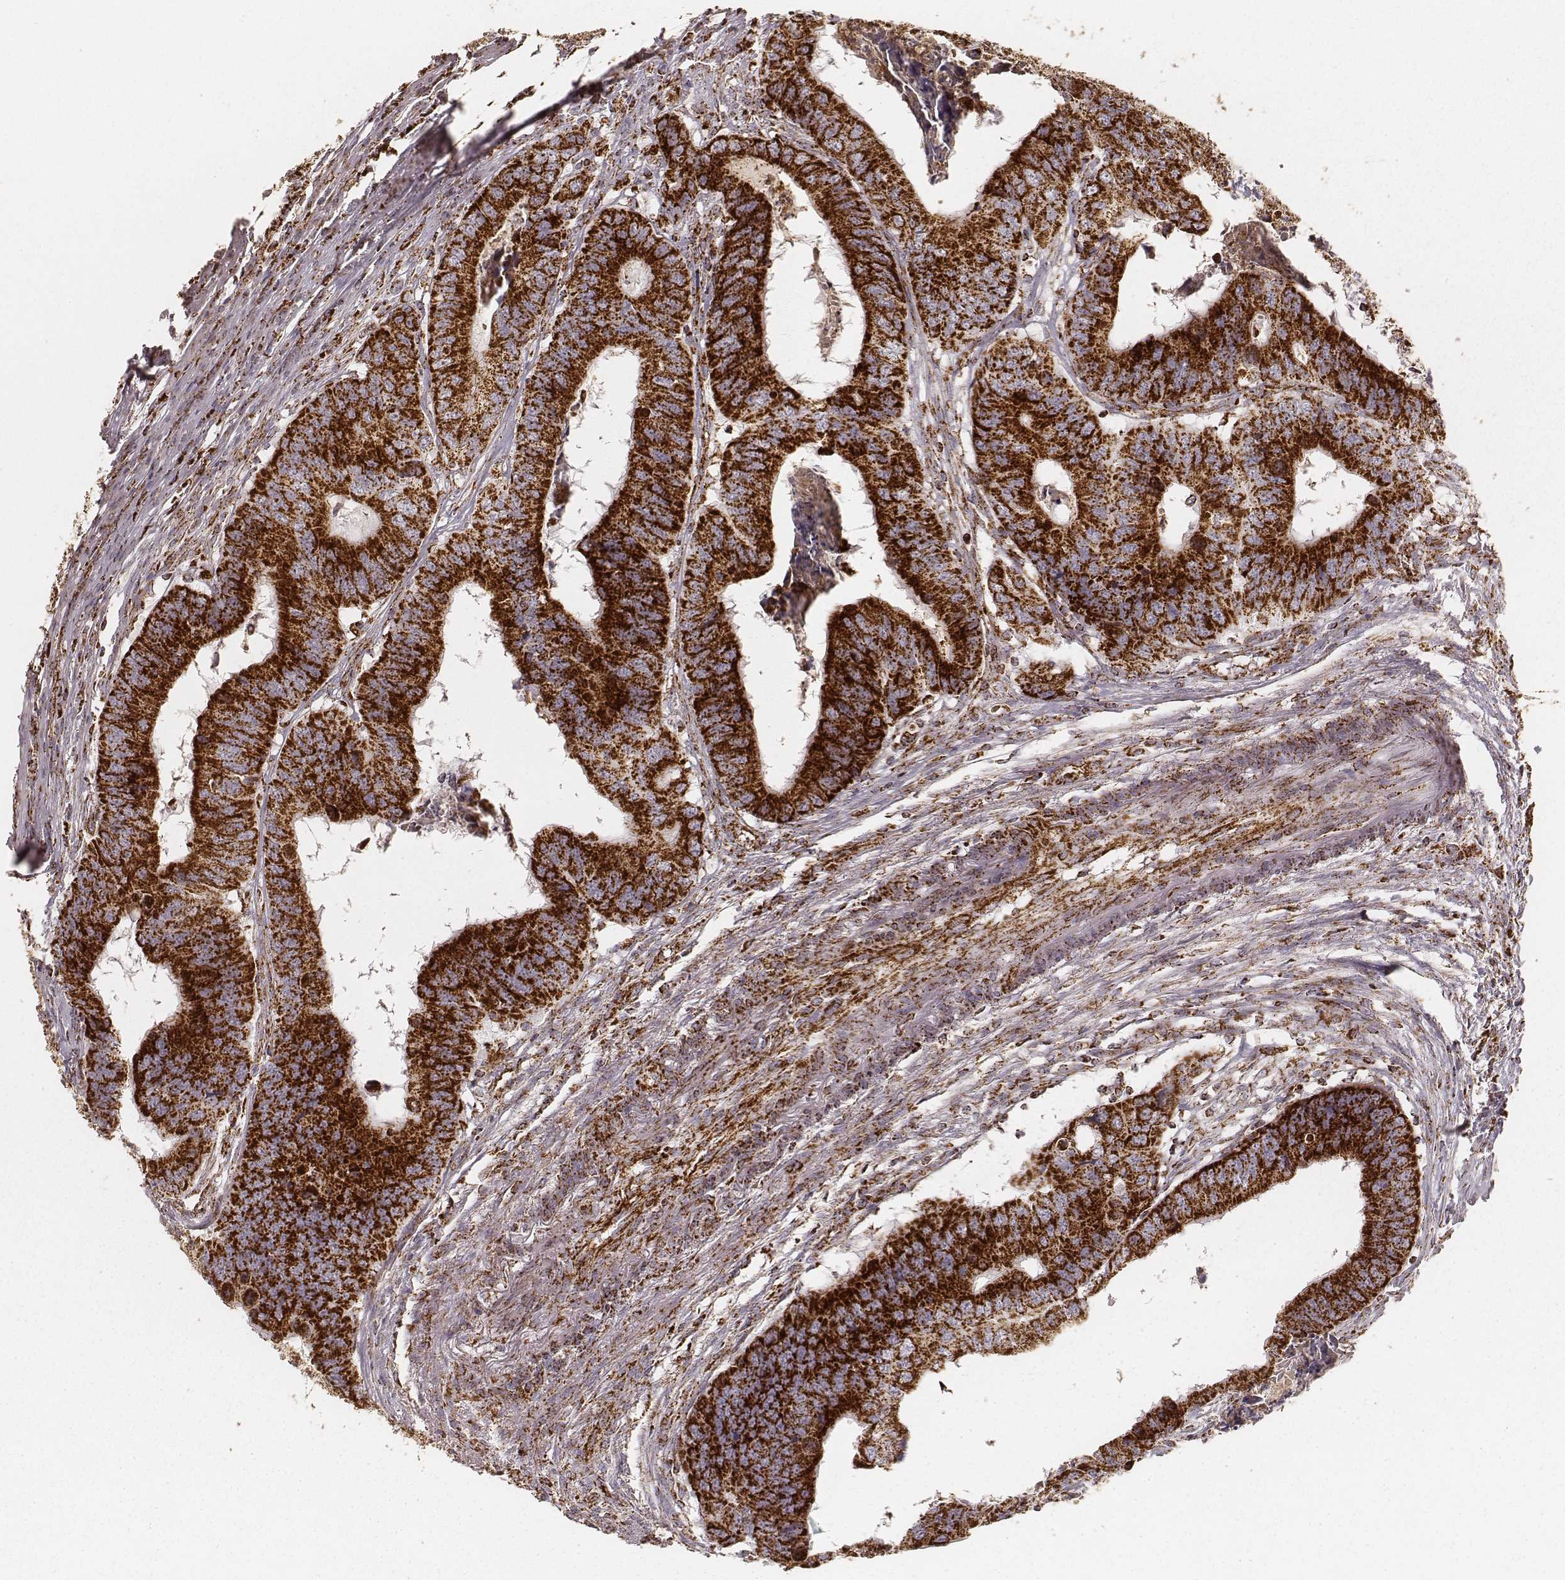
{"staining": {"intensity": "strong", "quantity": ">75%", "location": "cytoplasmic/membranous"}, "tissue": "colorectal cancer", "cell_type": "Tumor cells", "image_type": "cancer", "snomed": [{"axis": "morphology", "description": "Adenocarcinoma, NOS"}, {"axis": "topography", "description": "Colon"}], "caption": "Strong cytoplasmic/membranous expression is appreciated in about >75% of tumor cells in adenocarcinoma (colorectal). The staining was performed using DAB (3,3'-diaminobenzidine) to visualize the protein expression in brown, while the nuclei were stained in blue with hematoxylin (Magnification: 20x).", "gene": "CS", "patient": {"sex": "male", "age": 53}}